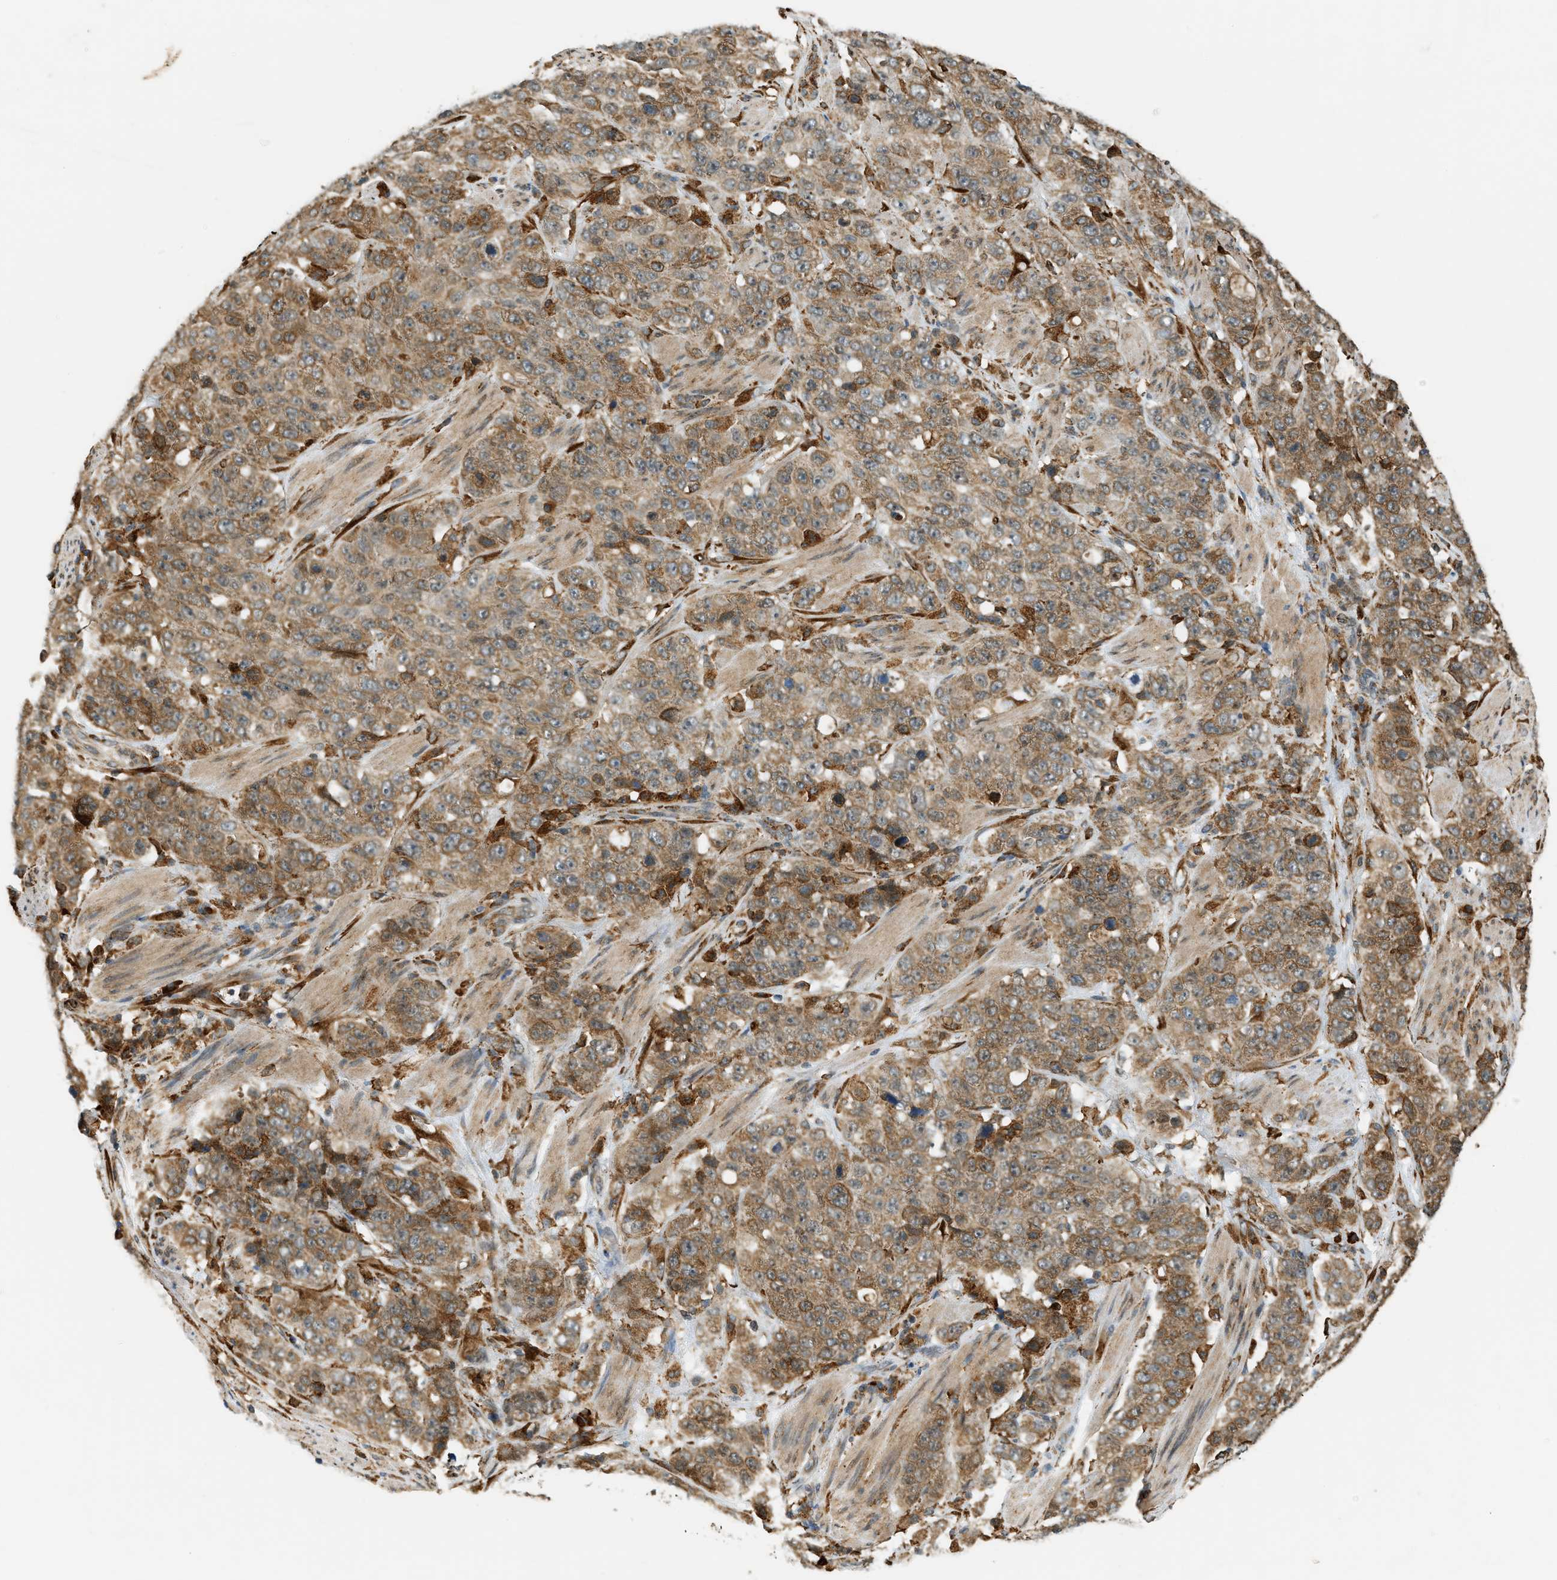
{"staining": {"intensity": "moderate", "quantity": ">75%", "location": "cytoplasmic/membranous"}, "tissue": "stomach cancer", "cell_type": "Tumor cells", "image_type": "cancer", "snomed": [{"axis": "morphology", "description": "Adenocarcinoma, NOS"}, {"axis": "topography", "description": "Stomach"}], "caption": "IHC histopathology image of human stomach cancer stained for a protein (brown), which exhibits medium levels of moderate cytoplasmic/membranous staining in approximately >75% of tumor cells.", "gene": "SEMA4D", "patient": {"sex": "male", "age": 48}}